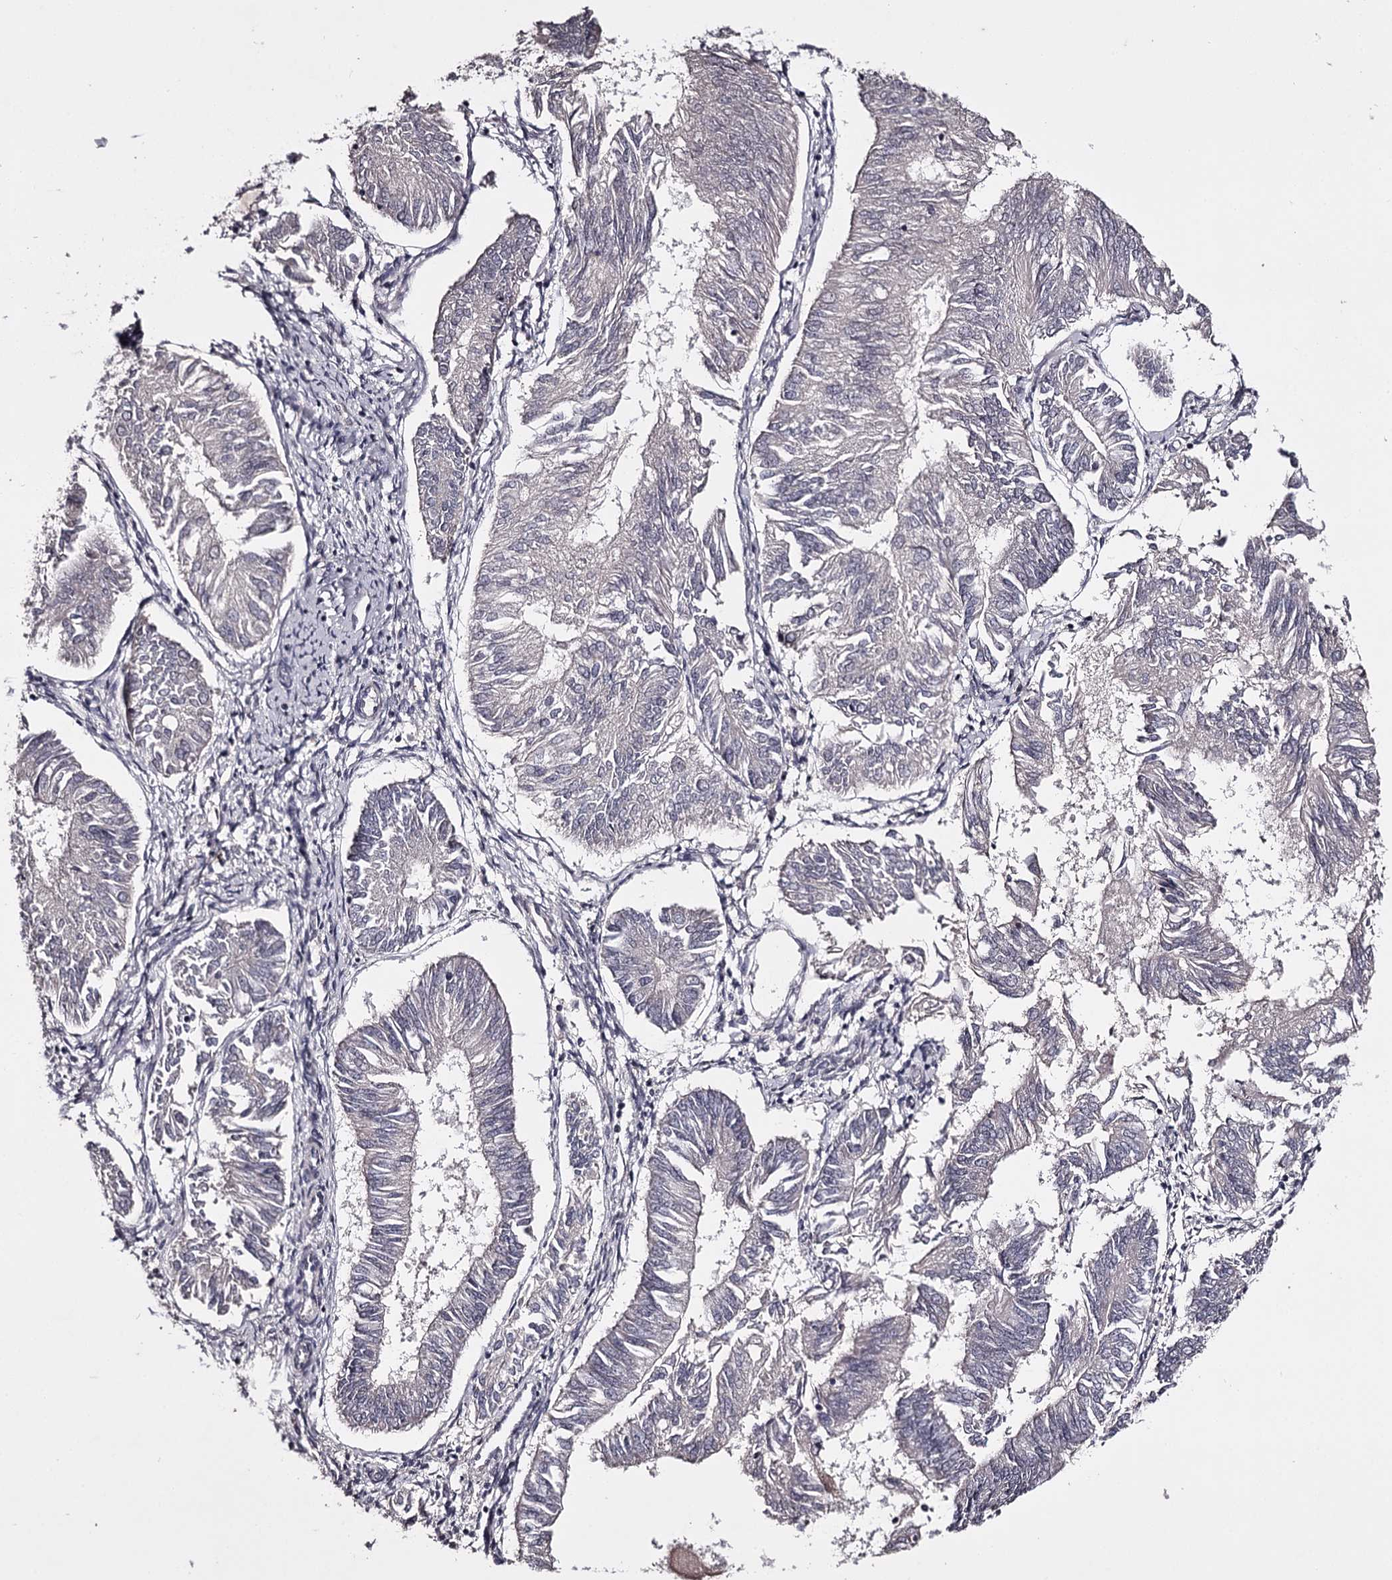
{"staining": {"intensity": "negative", "quantity": "none", "location": "none"}, "tissue": "endometrial cancer", "cell_type": "Tumor cells", "image_type": "cancer", "snomed": [{"axis": "morphology", "description": "Adenocarcinoma, NOS"}, {"axis": "topography", "description": "Endometrium"}], "caption": "A photomicrograph of human endometrial cancer is negative for staining in tumor cells.", "gene": "PRM2", "patient": {"sex": "female", "age": 58}}